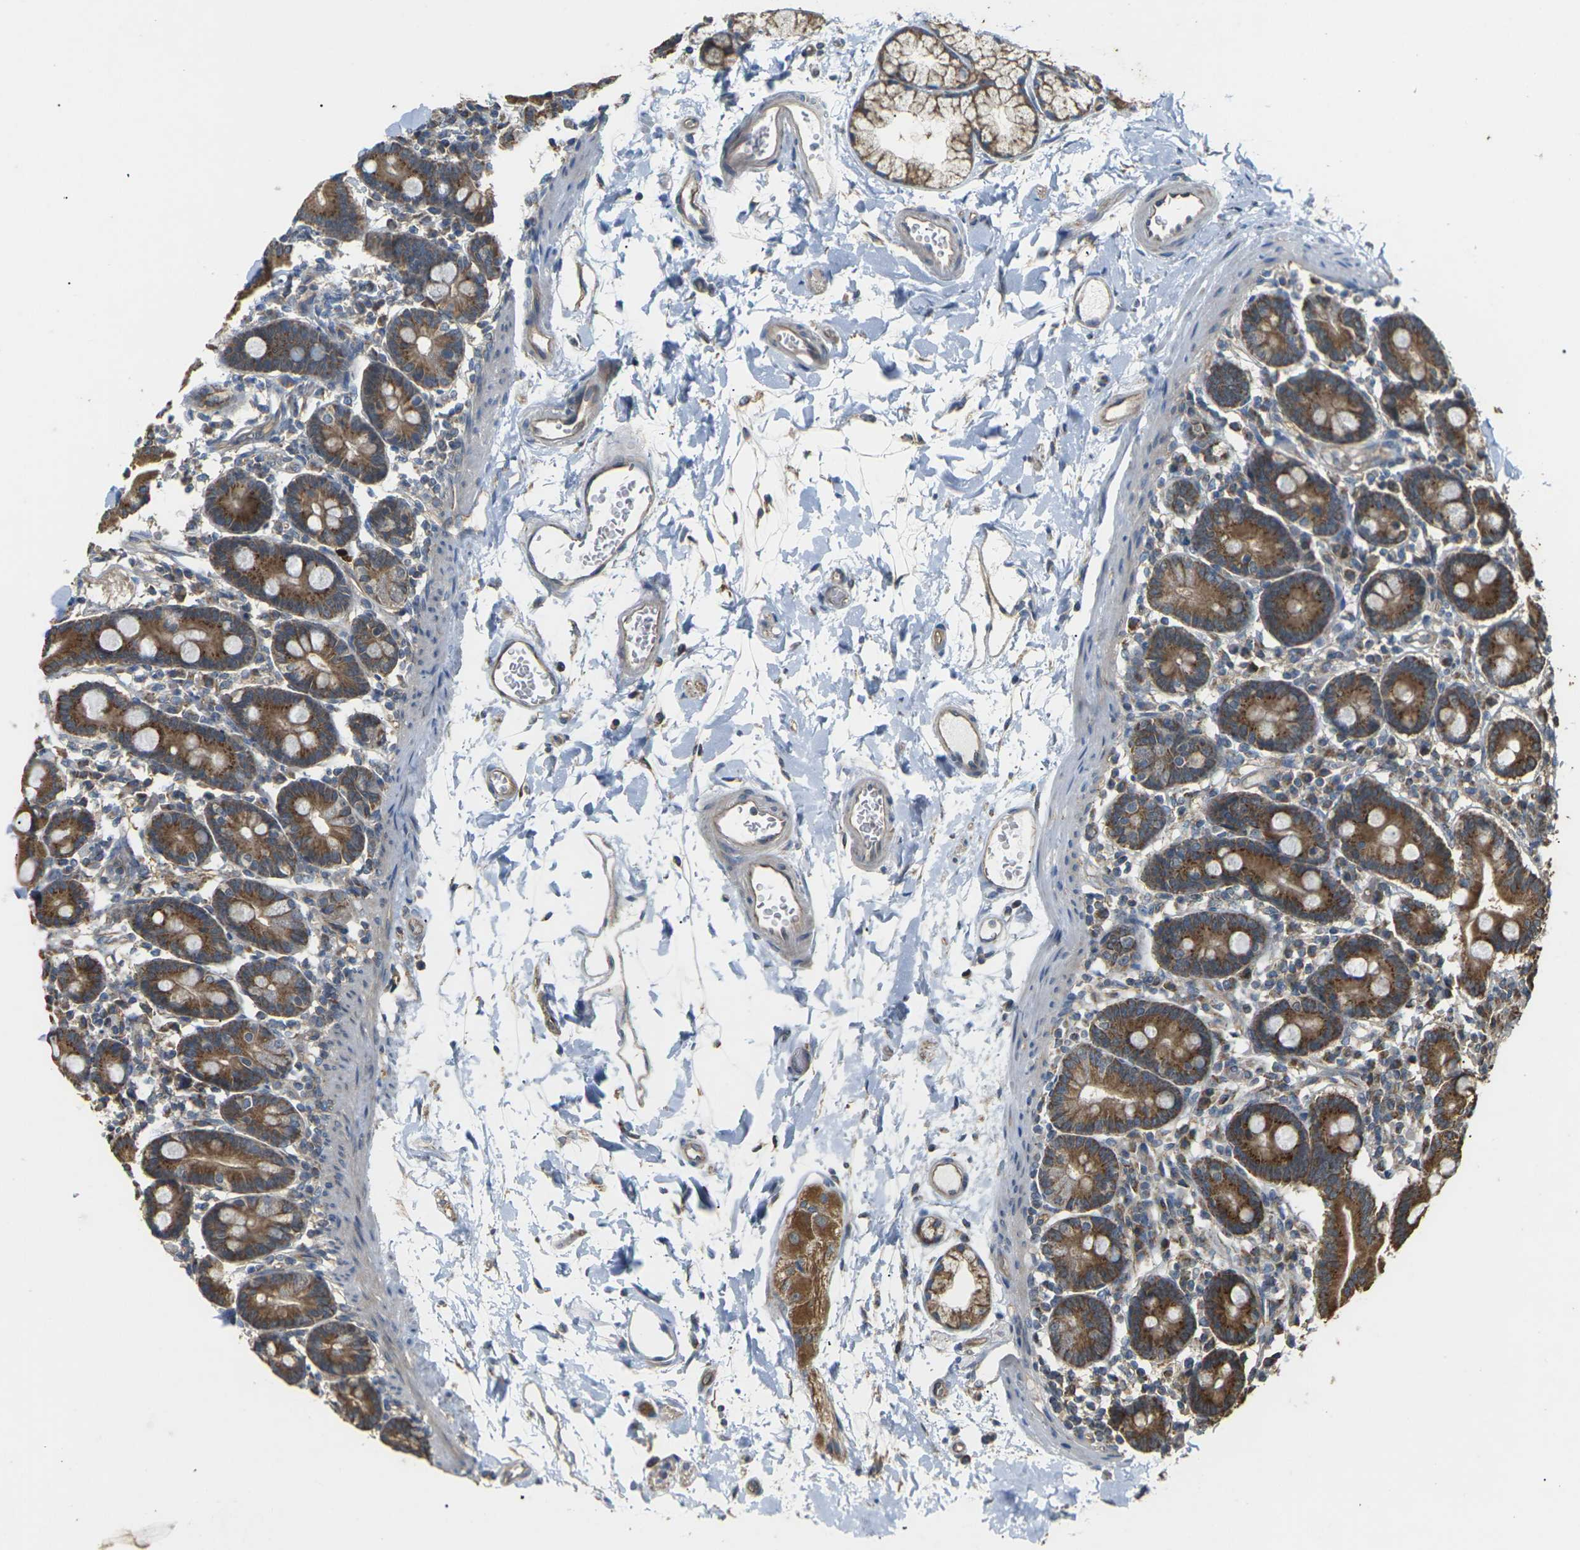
{"staining": {"intensity": "strong", "quantity": ">75%", "location": "cytoplasmic/membranous"}, "tissue": "duodenum", "cell_type": "Glandular cells", "image_type": "normal", "snomed": [{"axis": "morphology", "description": "Normal tissue, NOS"}, {"axis": "topography", "description": "Duodenum"}], "caption": "A high-resolution photomicrograph shows immunohistochemistry staining of benign duodenum, which displays strong cytoplasmic/membranous expression in about >75% of glandular cells. The staining was performed using DAB (3,3'-diaminobenzidine), with brown indicating positive protein expression. Nuclei are stained blue with hematoxylin.", "gene": "KSR1", "patient": {"sex": "male", "age": 54}}